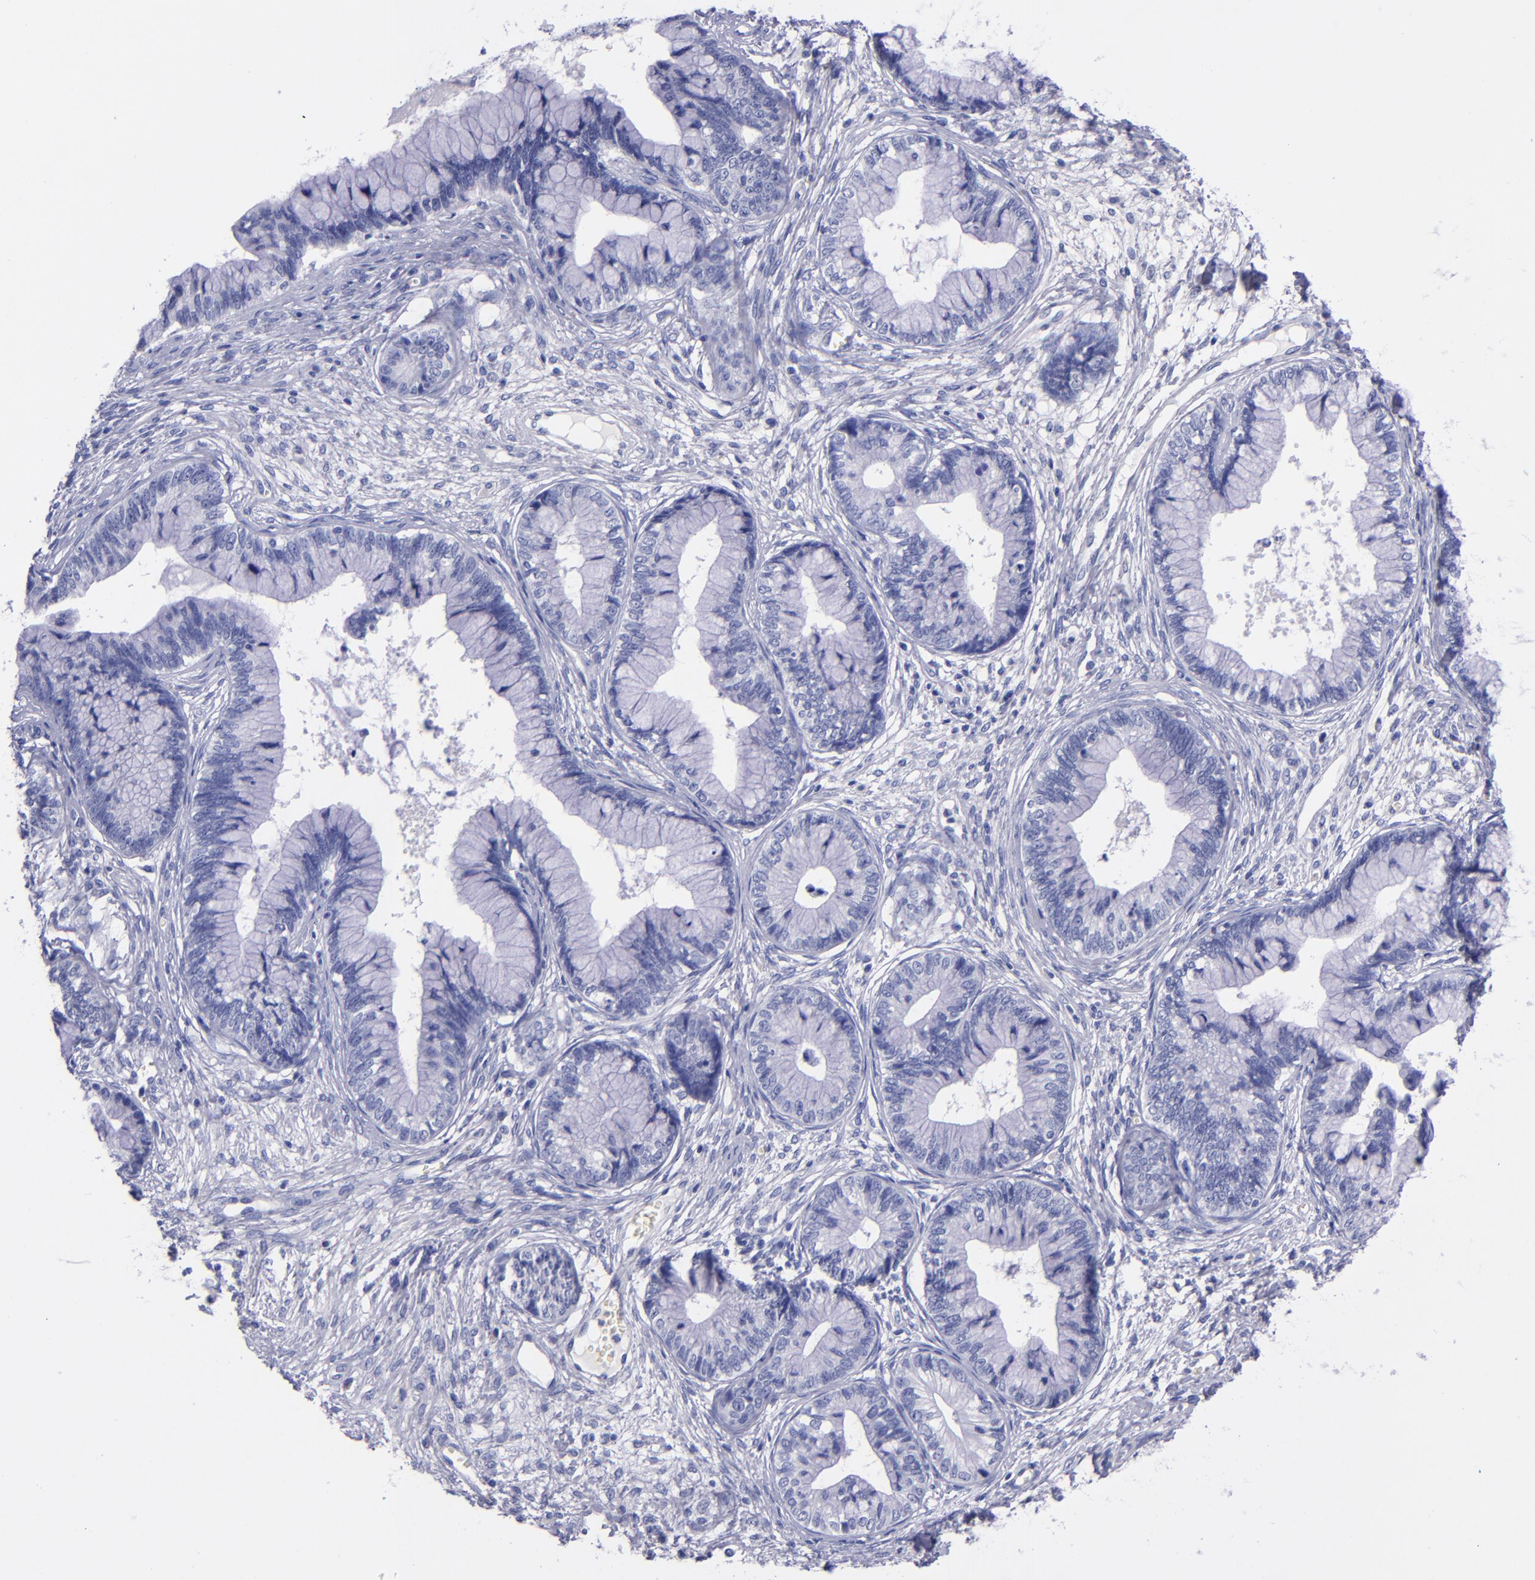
{"staining": {"intensity": "negative", "quantity": "none", "location": "none"}, "tissue": "cervical cancer", "cell_type": "Tumor cells", "image_type": "cancer", "snomed": [{"axis": "morphology", "description": "Adenocarcinoma, NOS"}, {"axis": "topography", "description": "Cervix"}], "caption": "IHC of human cervical cancer demonstrates no positivity in tumor cells.", "gene": "SV2A", "patient": {"sex": "female", "age": 44}}